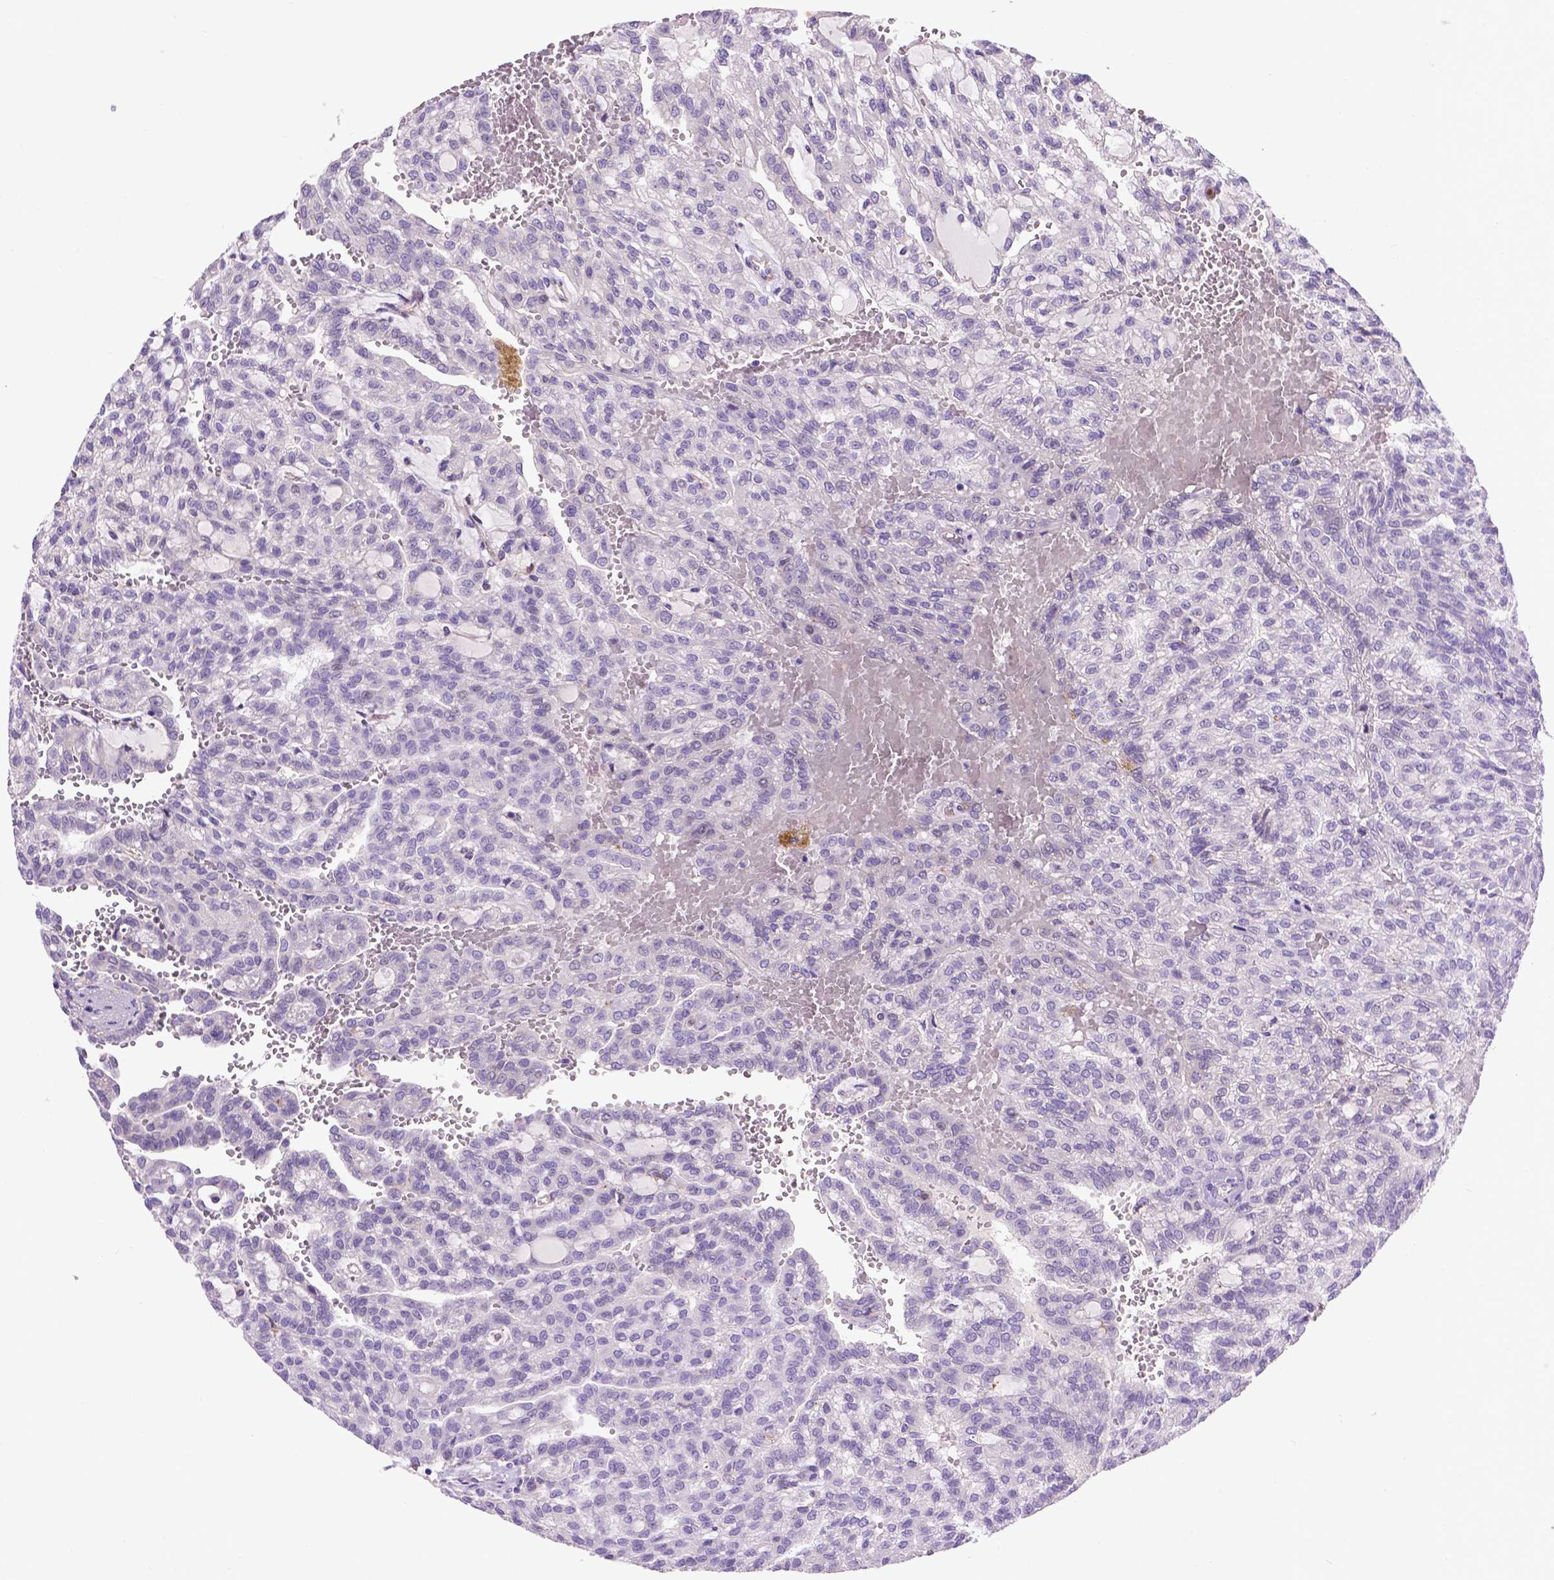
{"staining": {"intensity": "negative", "quantity": "none", "location": "none"}, "tissue": "renal cancer", "cell_type": "Tumor cells", "image_type": "cancer", "snomed": [{"axis": "morphology", "description": "Adenocarcinoma, NOS"}, {"axis": "topography", "description": "Kidney"}], "caption": "High power microscopy histopathology image of an immunohistochemistry micrograph of renal adenocarcinoma, revealing no significant positivity in tumor cells.", "gene": "CCER2", "patient": {"sex": "male", "age": 63}}